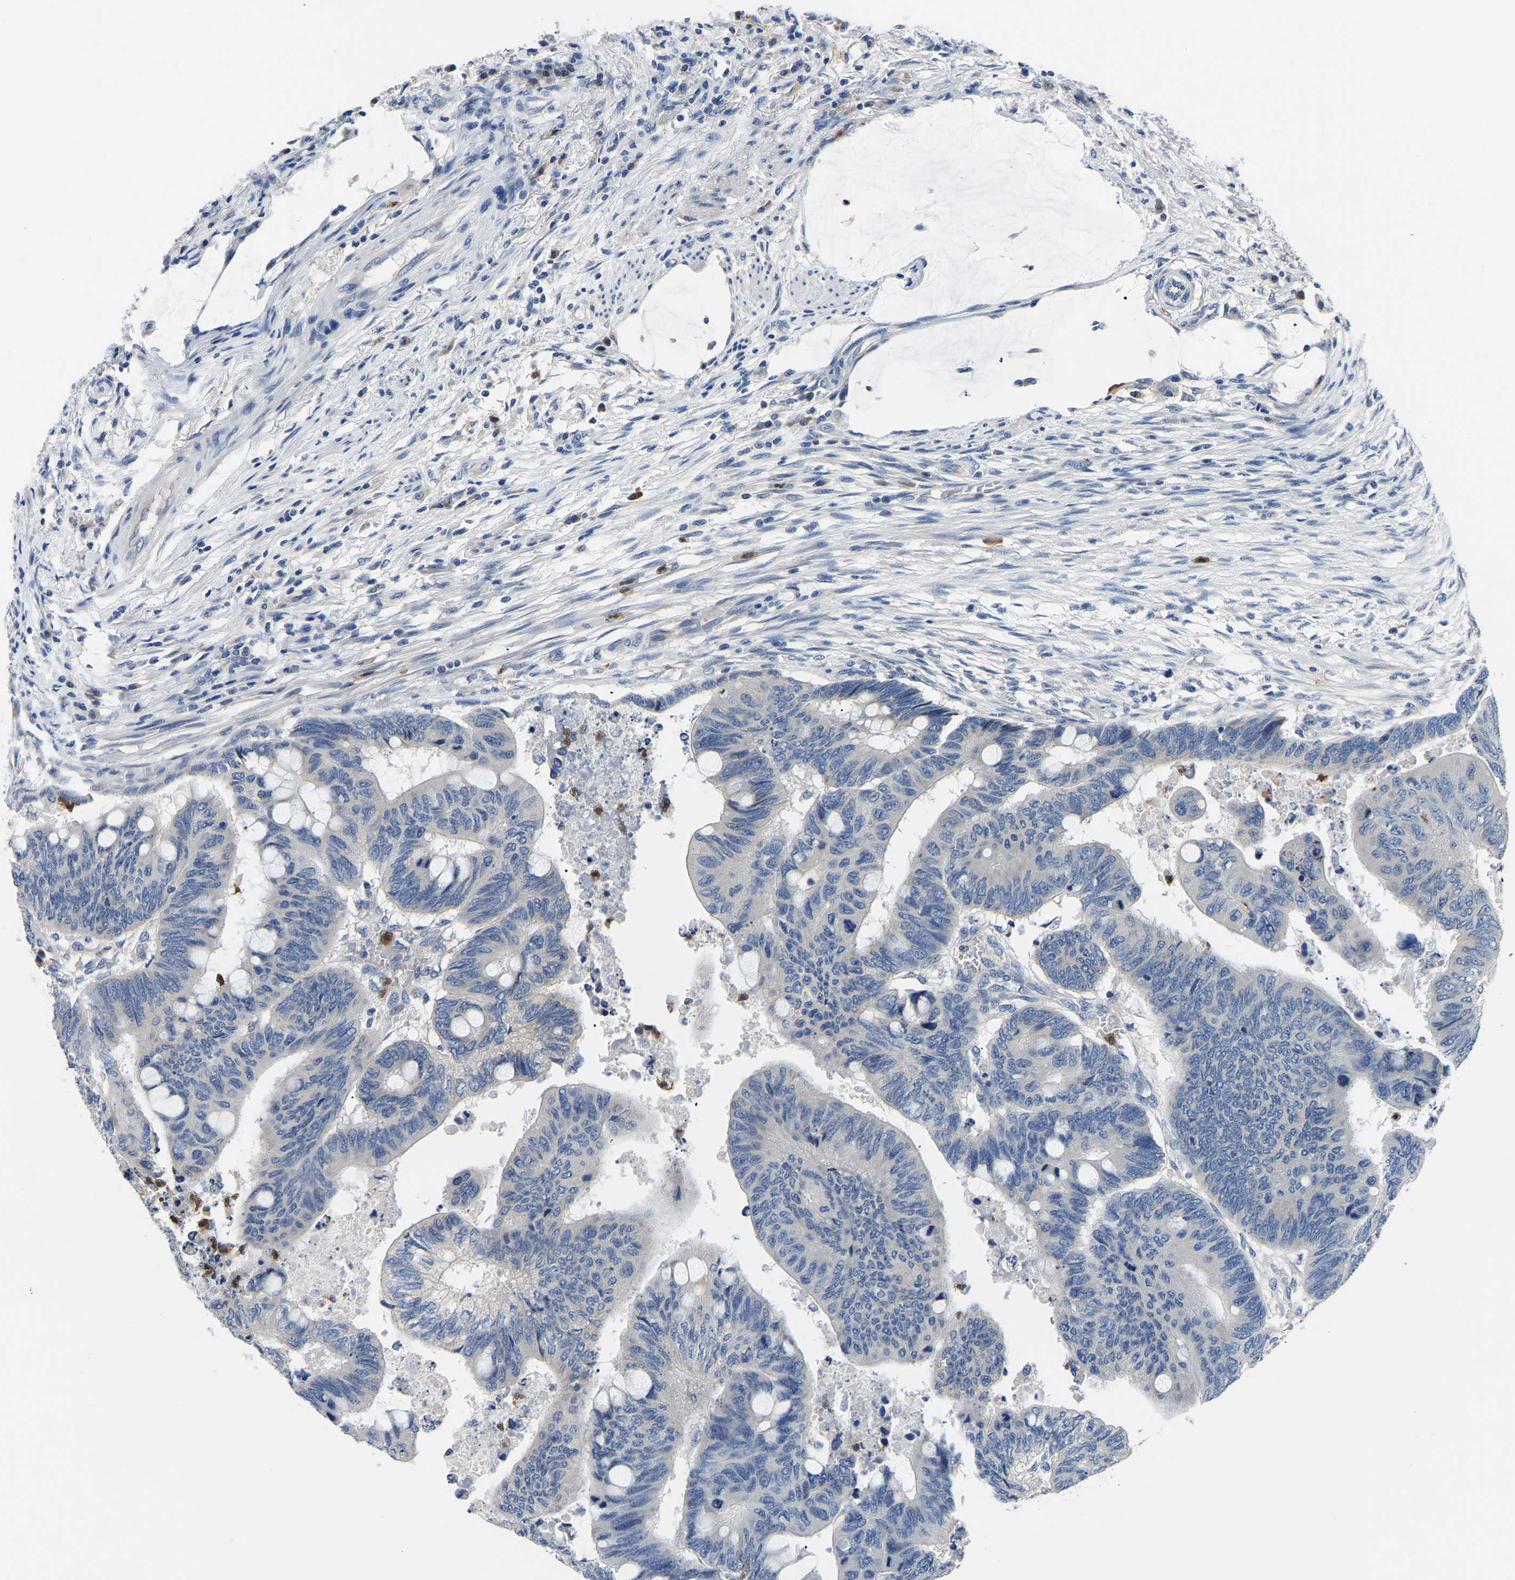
{"staining": {"intensity": "negative", "quantity": "none", "location": "none"}, "tissue": "colorectal cancer", "cell_type": "Tumor cells", "image_type": "cancer", "snomed": [{"axis": "morphology", "description": "Normal tissue, NOS"}, {"axis": "morphology", "description": "Adenocarcinoma, NOS"}, {"axis": "topography", "description": "Rectum"}, {"axis": "topography", "description": "Peripheral nerve tissue"}], "caption": "Immunohistochemistry (IHC) histopathology image of neoplastic tissue: colorectal adenocarcinoma stained with DAB reveals no significant protein expression in tumor cells. (DAB immunohistochemistry with hematoxylin counter stain).", "gene": "TOR1B", "patient": {"sex": "male", "age": 92}}